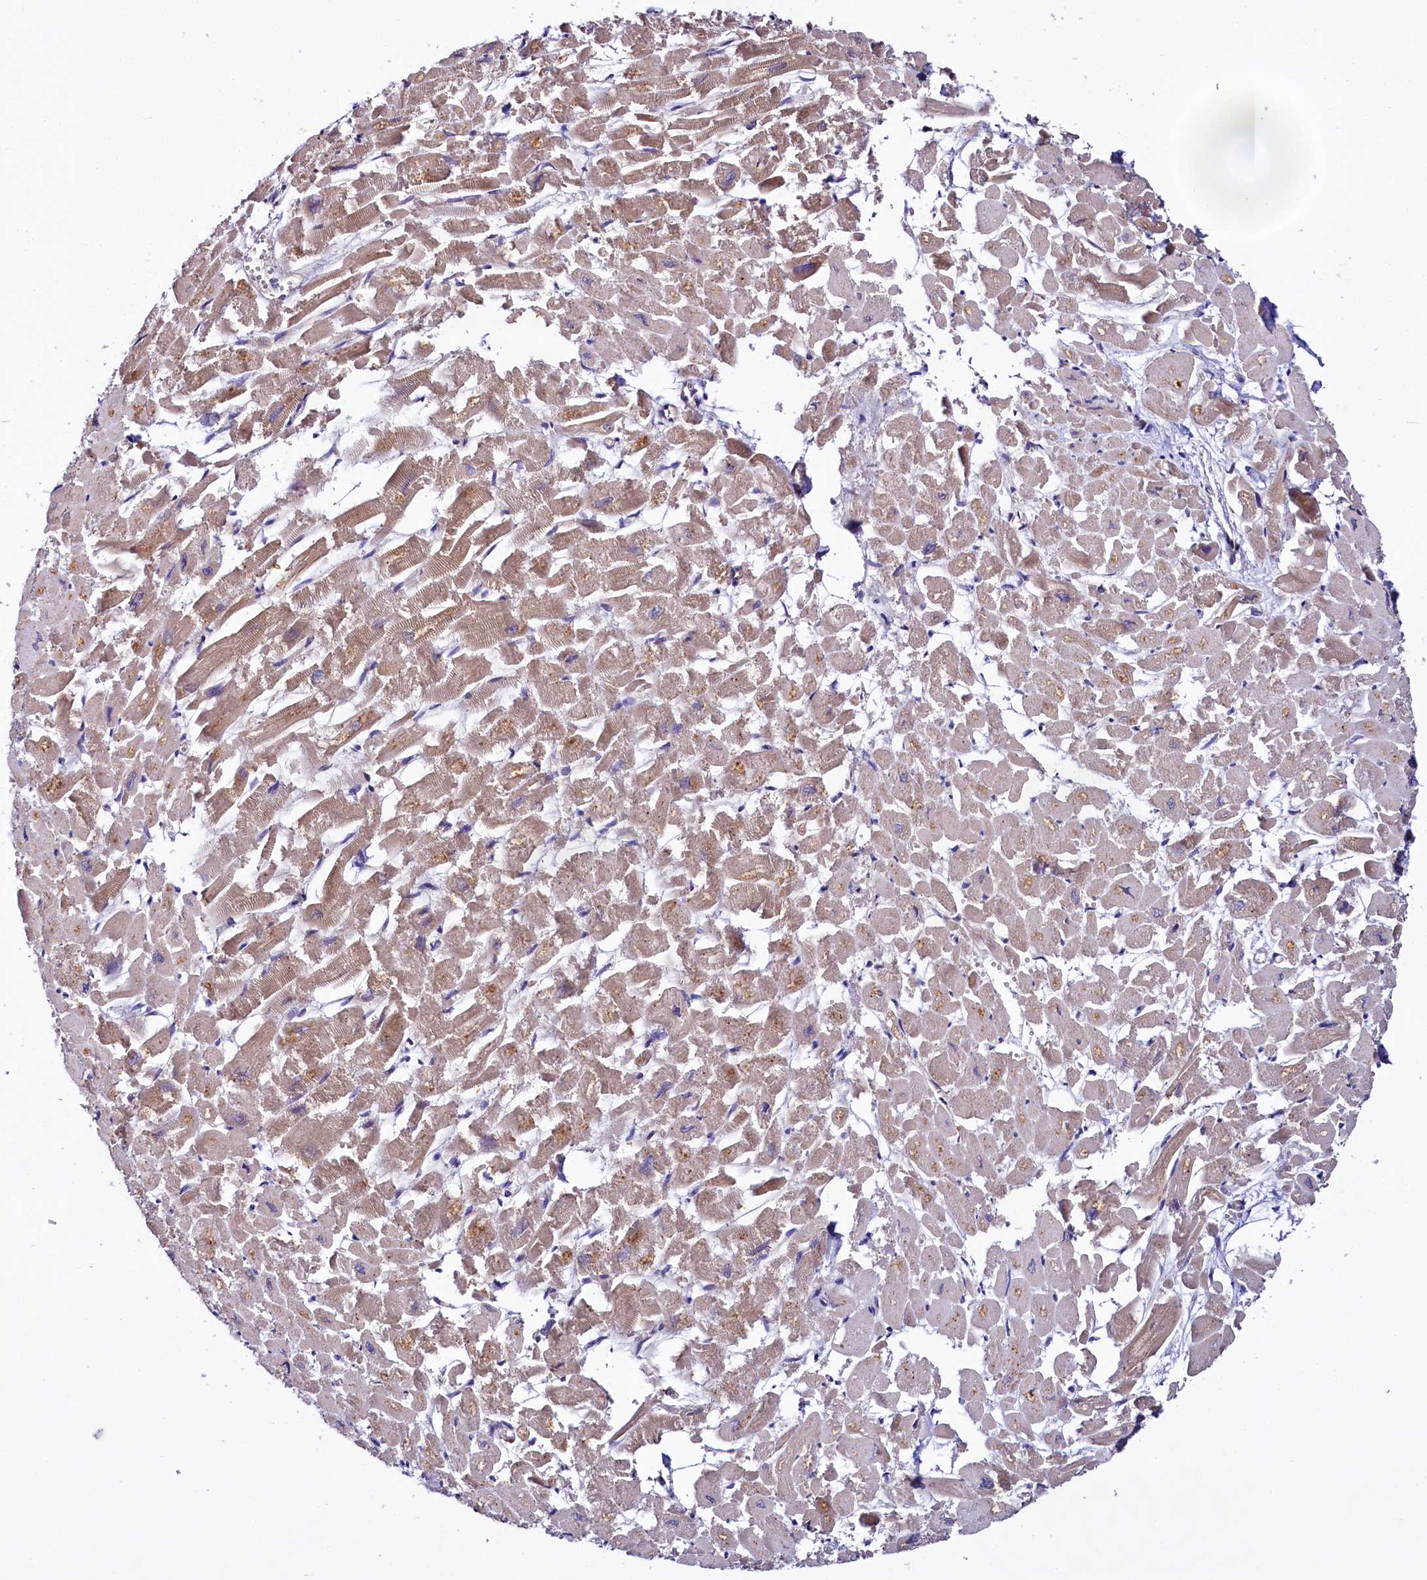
{"staining": {"intensity": "moderate", "quantity": "25%-75%", "location": "cytoplasmic/membranous"}, "tissue": "heart muscle", "cell_type": "Cardiomyocytes", "image_type": "normal", "snomed": [{"axis": "morphology", "description": "Normal tissue, NOS"}, {"axis": "topography", "description": "Heart"}], "caption": "A brown stain shows moderate cytoplasmic/membranous staining of a protein in cardiomyocytes of normal heart muscle. (Brightfield microscopy of DAB IHC at high magnification).", "gene": "CEP295", "patient": {"sex": "male", "age": 54}}